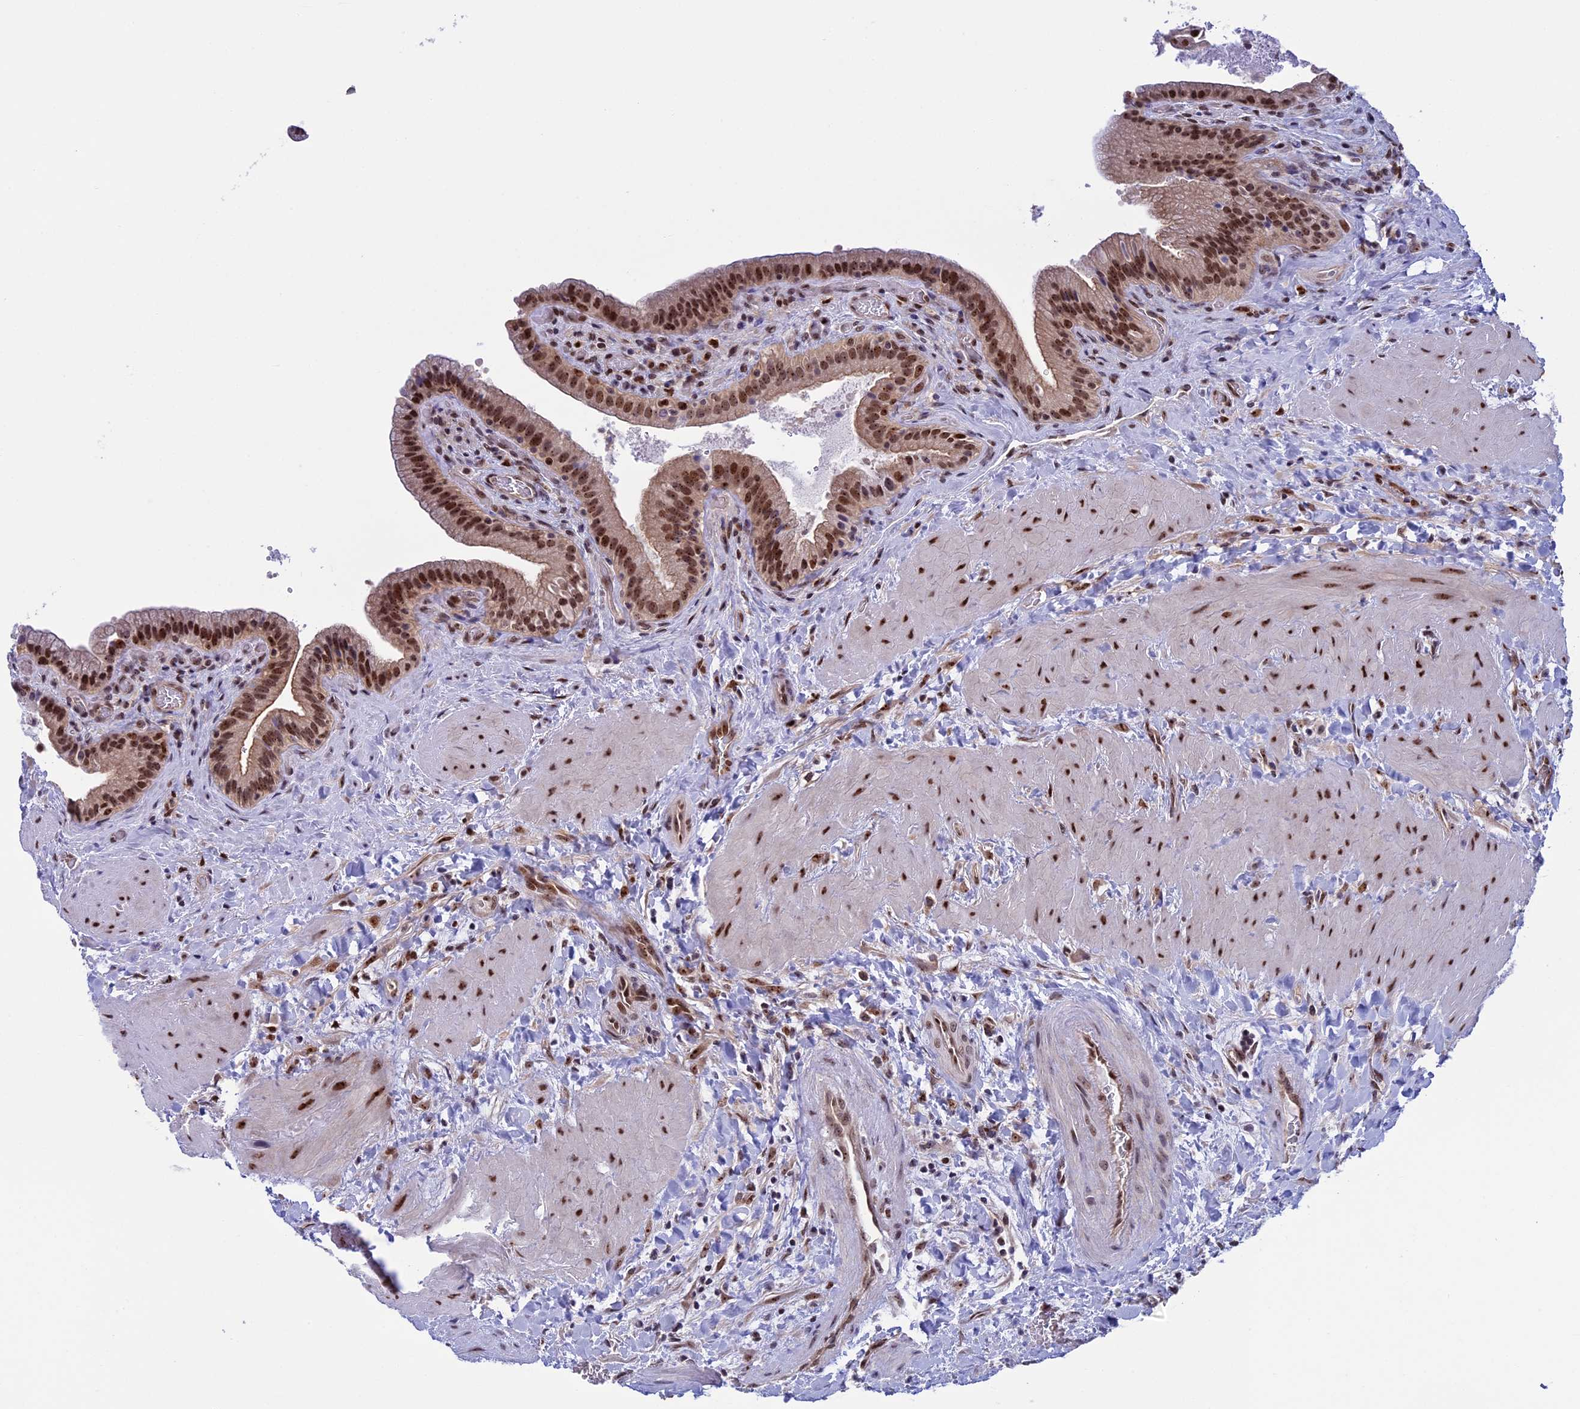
{"staining": {"intensity": "strong", "quantity": ">75%", "location": "nuclear"}, "tissue": "gallbladder", "cell_type": "Glandular cells", "image_type": "normal", "snomed": [{"axis": "morphology", "description": "Normal tissue, NOS"}, {"axis": "topography", "description": "Gallbladder"}], "caption": "High-power microscopy captured an IHC photomicrograph of normal gallbladder, revealing strong nuclear positivity in about >75% of glandular cells.", "gene": "CCDC86", "patient": {"sex": "male", "age": 24}}